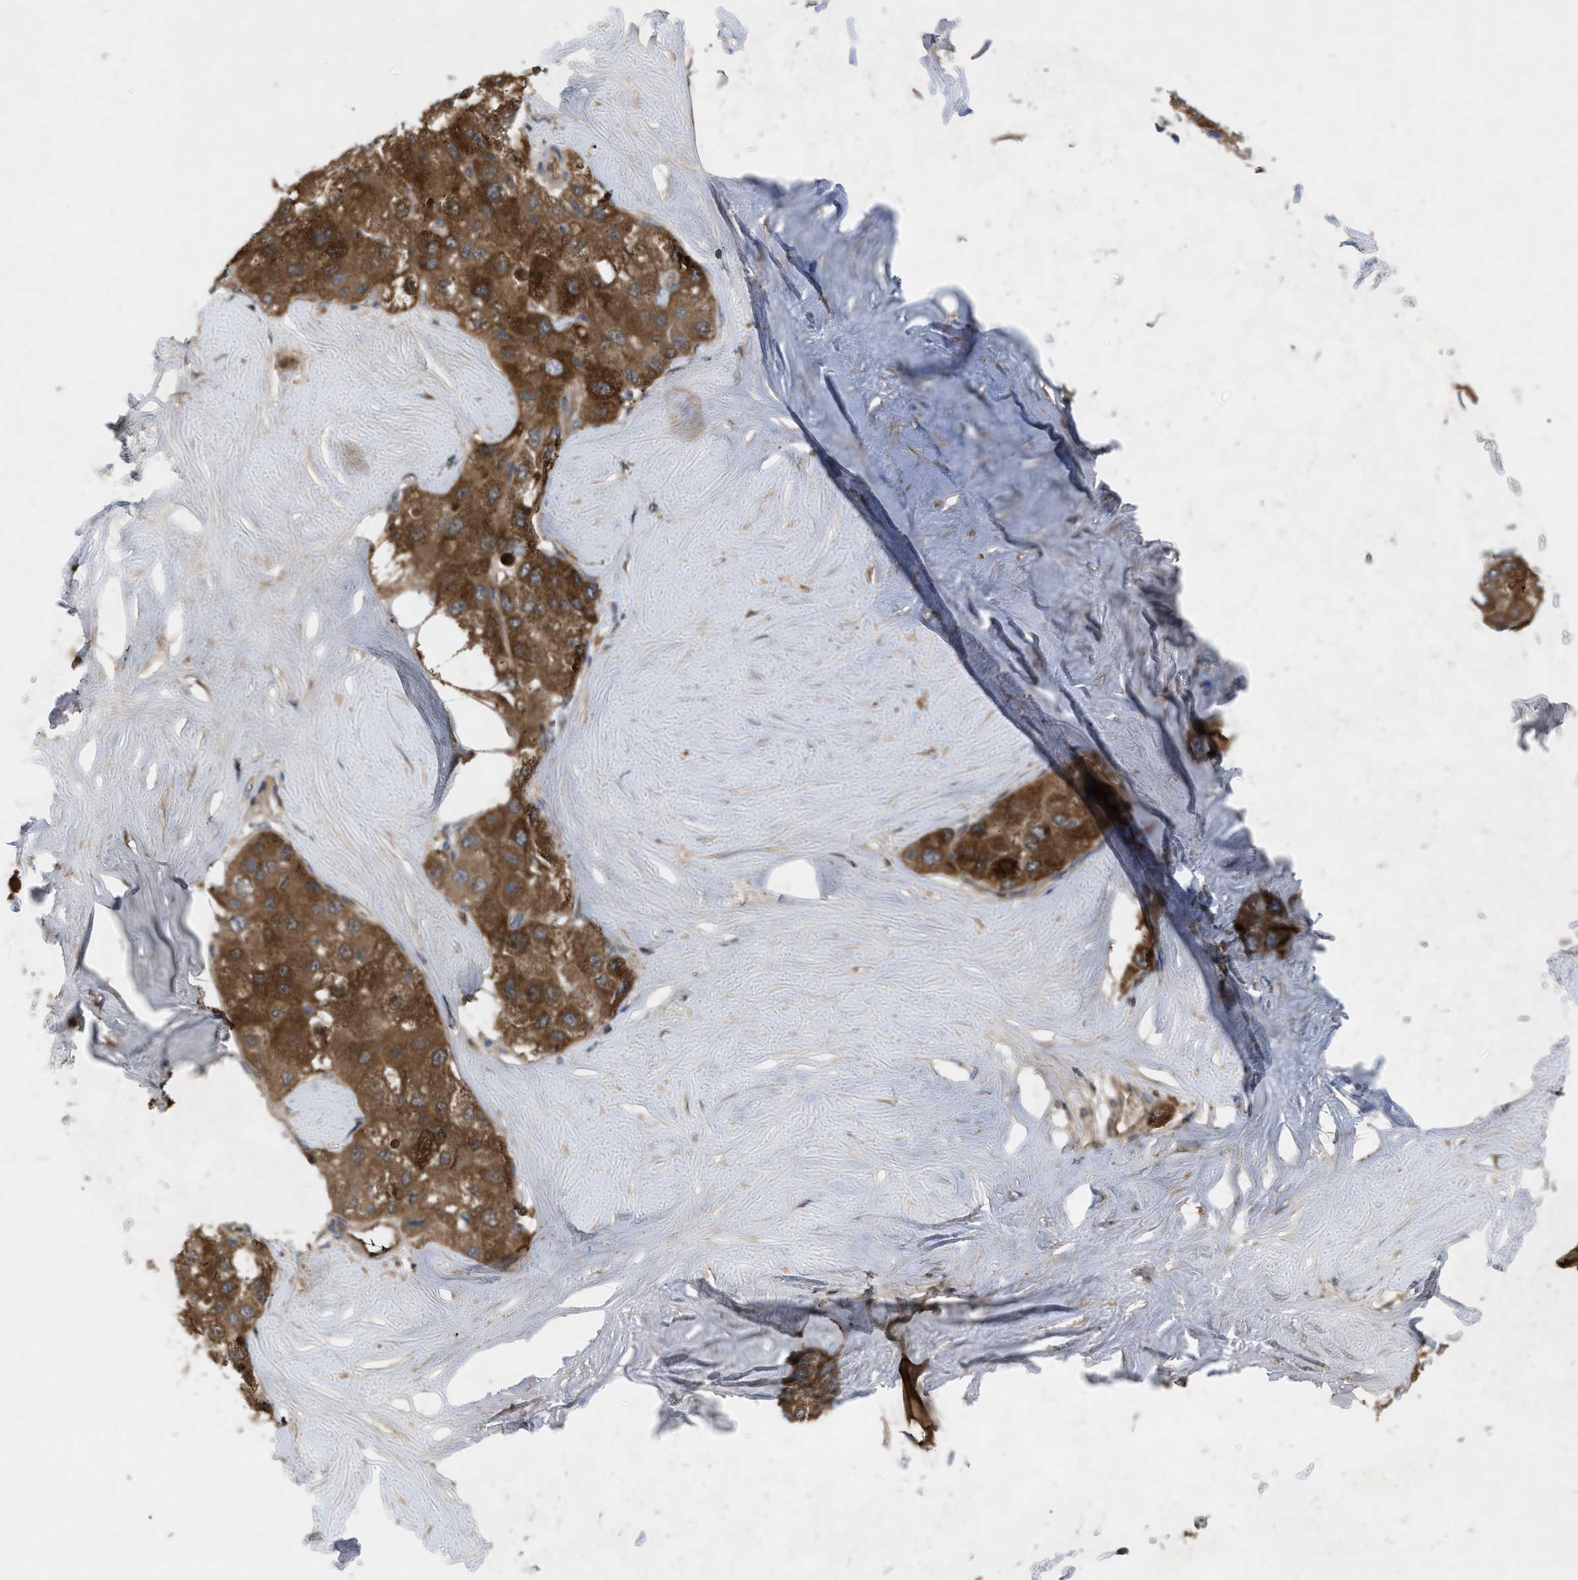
{"staining": {"intensity": "moderate", "quantity": ">75%", "location": "cytoplasmic/membranous"}, "tissue": "liver cancer", "cell_type": "Tumor cells", "image_type": "cancer", "snomed": [{"axis": "morphology", "description": "Carcinoma, Hepatocellular, NOS"}, {"axis": "topography", "description": "Liver"}], "caption": "Liver hepatocellular carcinoma tissue displays moderate cytoplasmic/membranous staining in about >75% of tumor cells (DAB (3,3'-diaminobenzidine) = brown stain, brightfield microscopy at high magnification).", "gene": "RAB2A", "patient": {"sex": "male", "age": 80}}